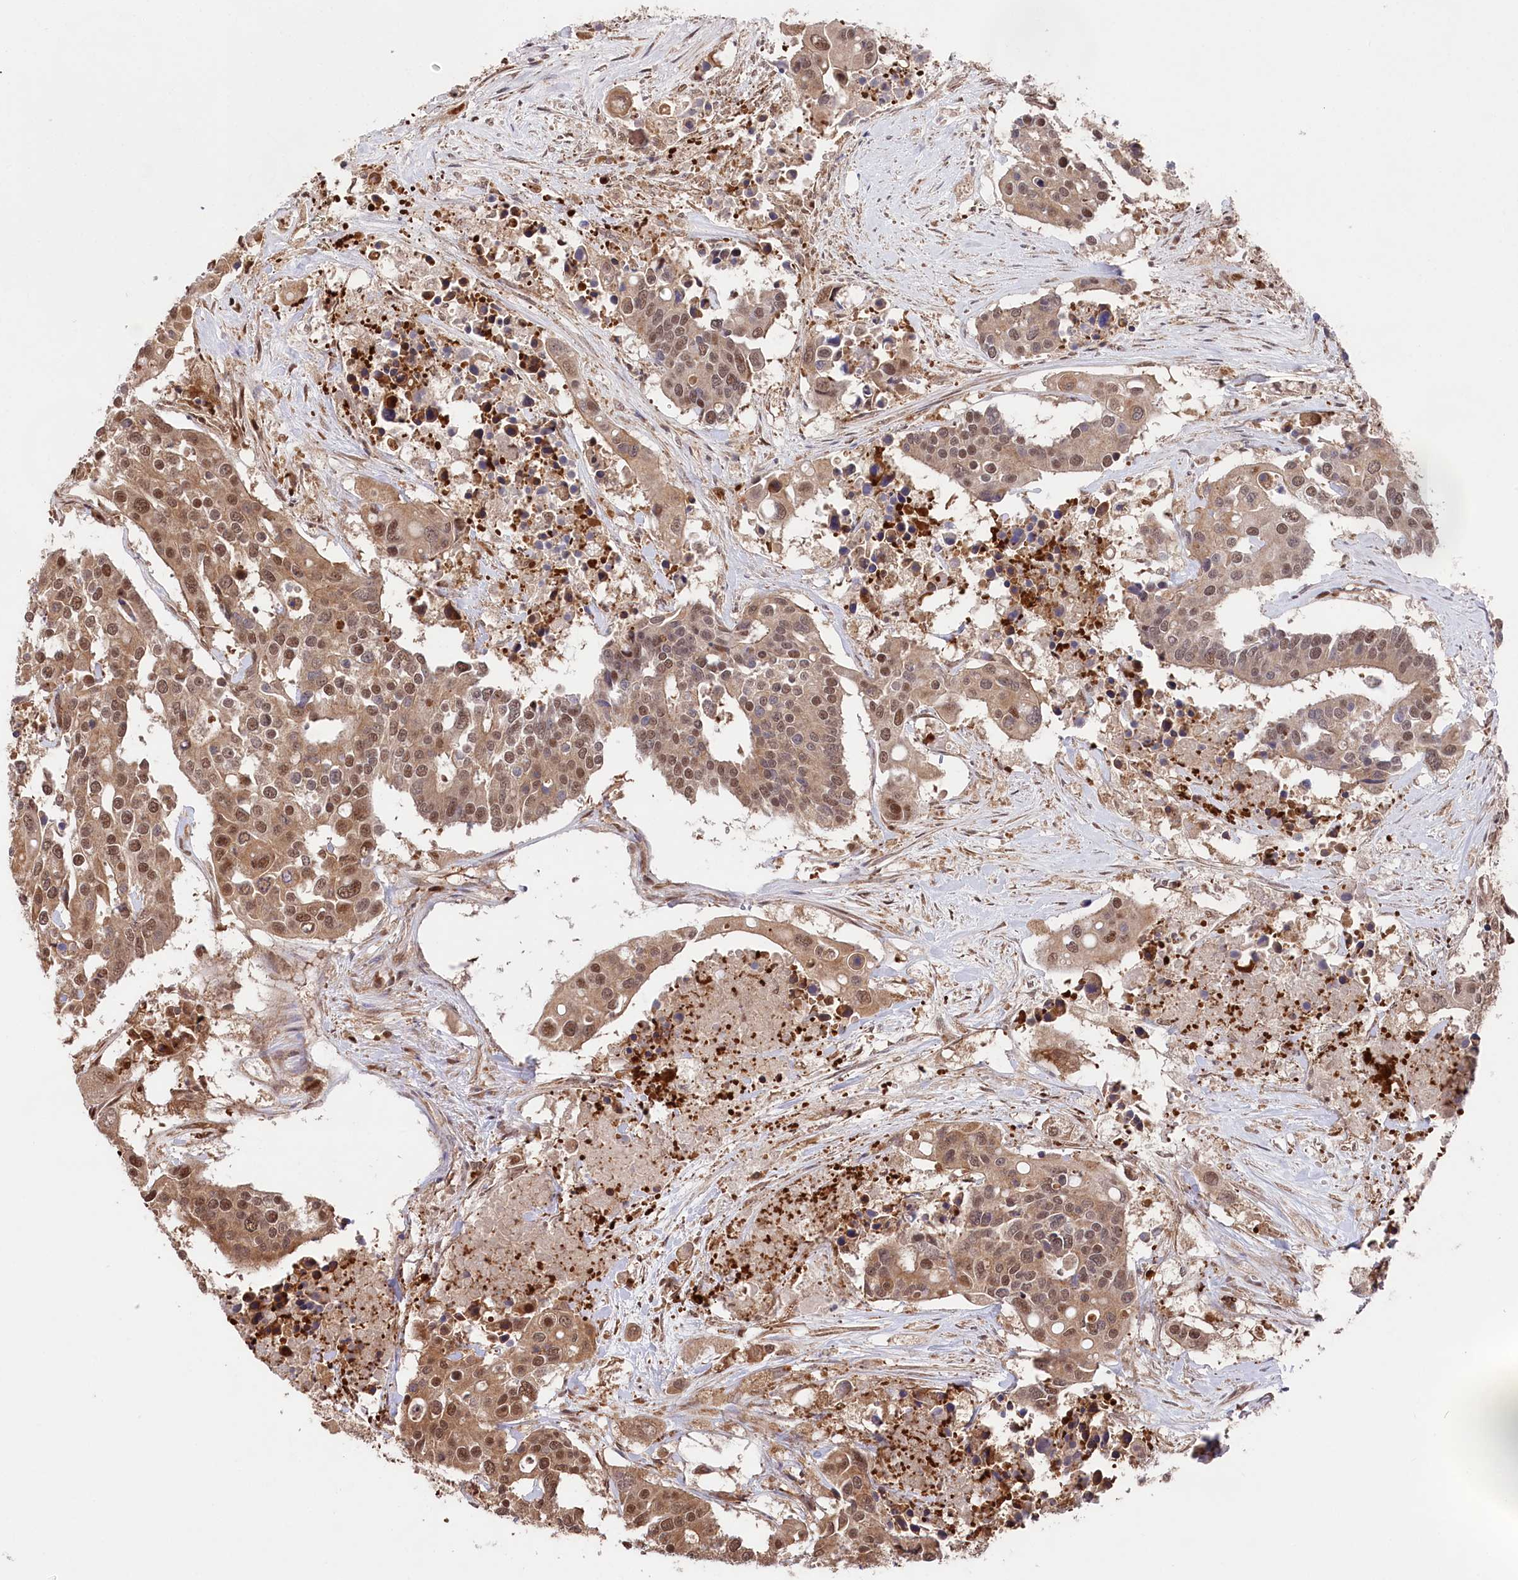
{"staining": {"intensity": "moderate", "quantity": ">75%", "location": "cytoplasmic/membranous,nuclear"}, "tissue": "colorectal cancer", "cell_type": "Tumor cells", "image_type": "cancer", "snomed": [{"axis": "morphology", "description": "Adenocarcinoma, NOS"}, {"axis": "topography", "description": "Colon"}], "caption": "Approximately >75% of tumor cells in adenocarcinoma (colorectal) exhibit moderate cytoplasmic/membranous and nuclear protein staining as visualized by brown immunohistochemical staining.", "gene": "PSMA1", "patient": {"sex": "male", "age": 77}}